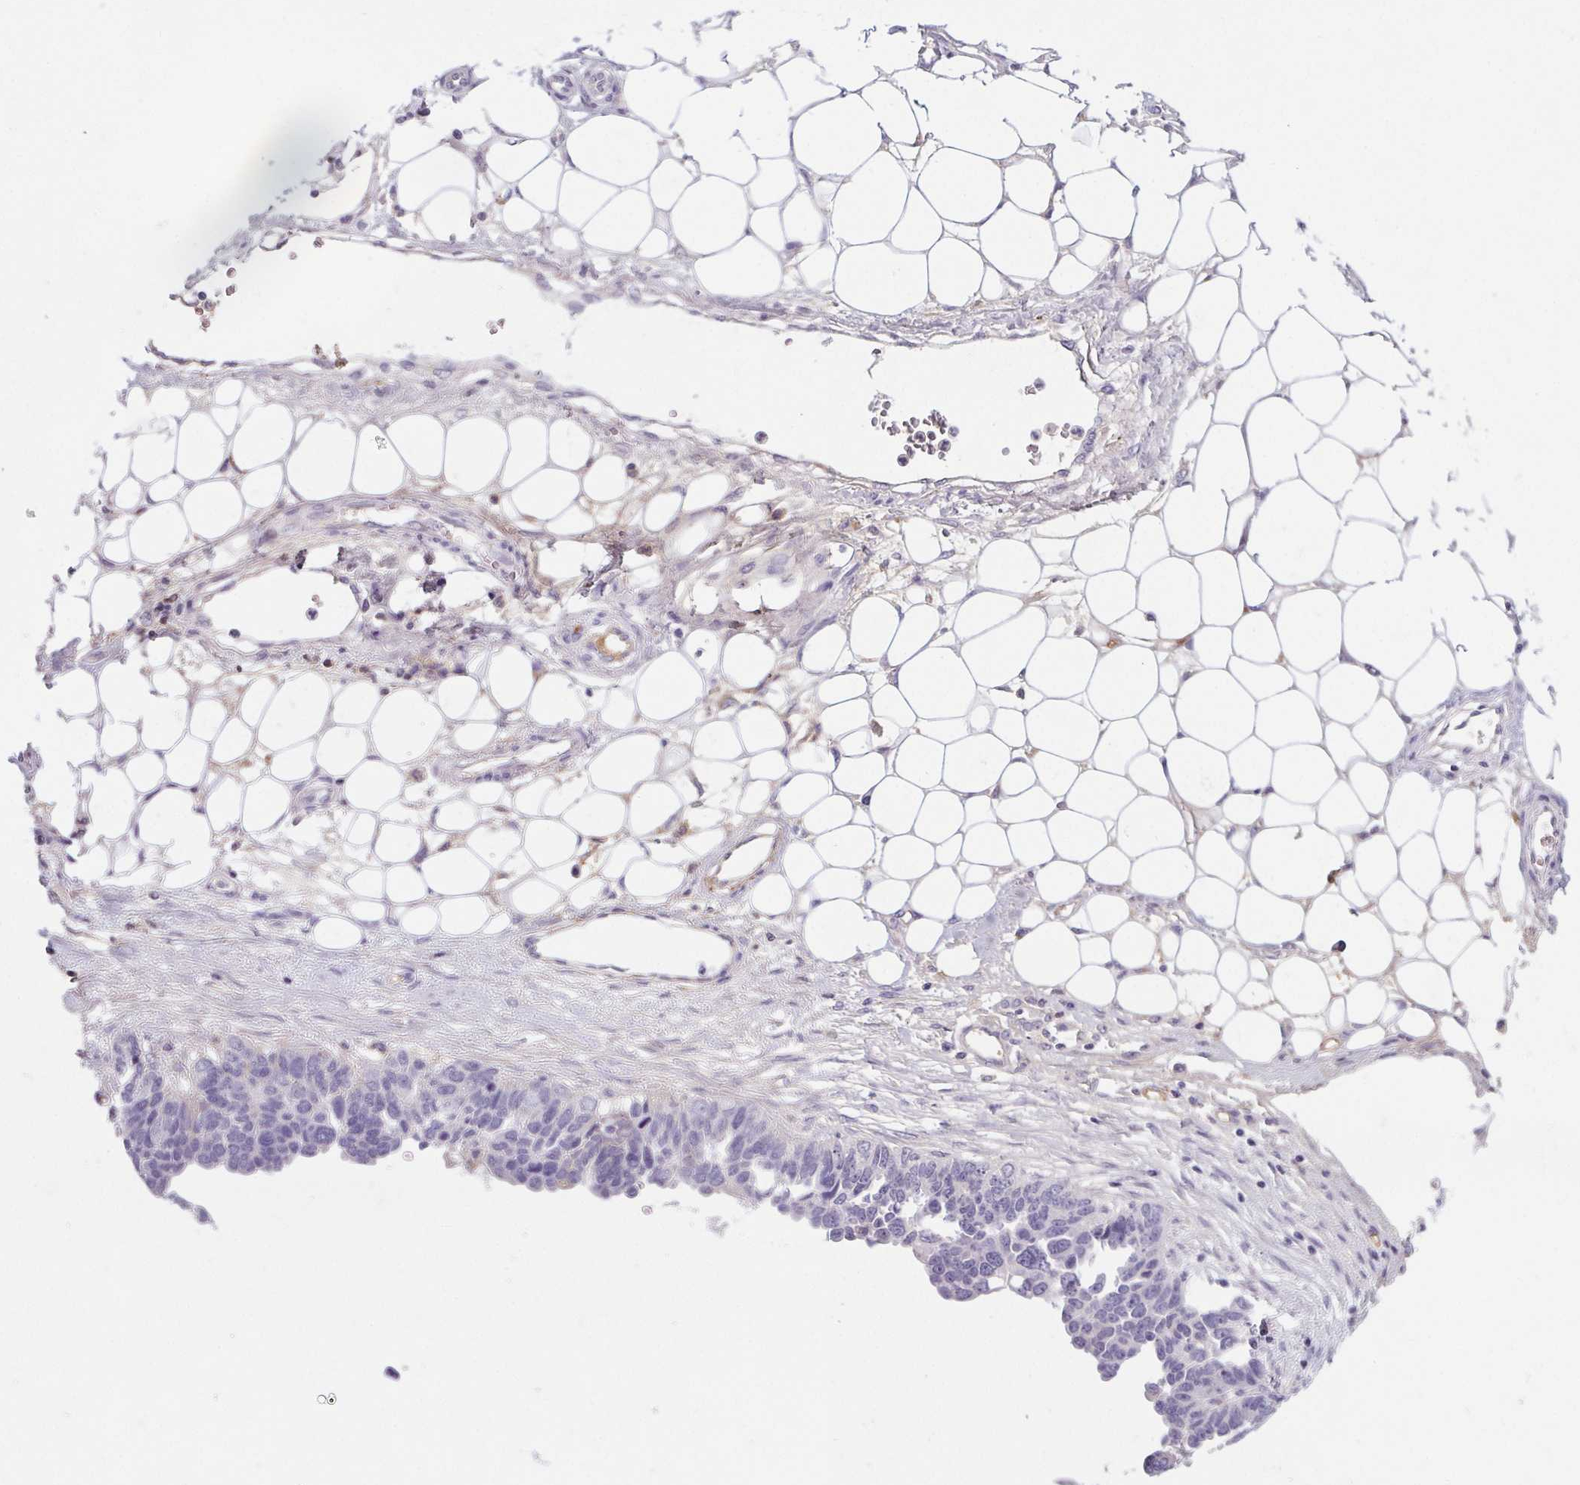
{"staining": {"intensity": "negative", "quantity": "none", "location": "none"}, "tissue": "ovarian cancer", "cell_type": "Tumor cells", "image_type": "cancer", "snomed": [{"axis": "morphology", "description": "Cystadenocarcinoma, serous, NOS"}, {"axis": "topography", "description": "Ovary"}], "caption": "High power microscopy histopathology image of an immunohistochemistry (IHC) photomicrograph of ovarian cancer, revealing no significant expression in tumor cells.", "gene": "LPA", "patient": {"sex": "female", "age": 76}}